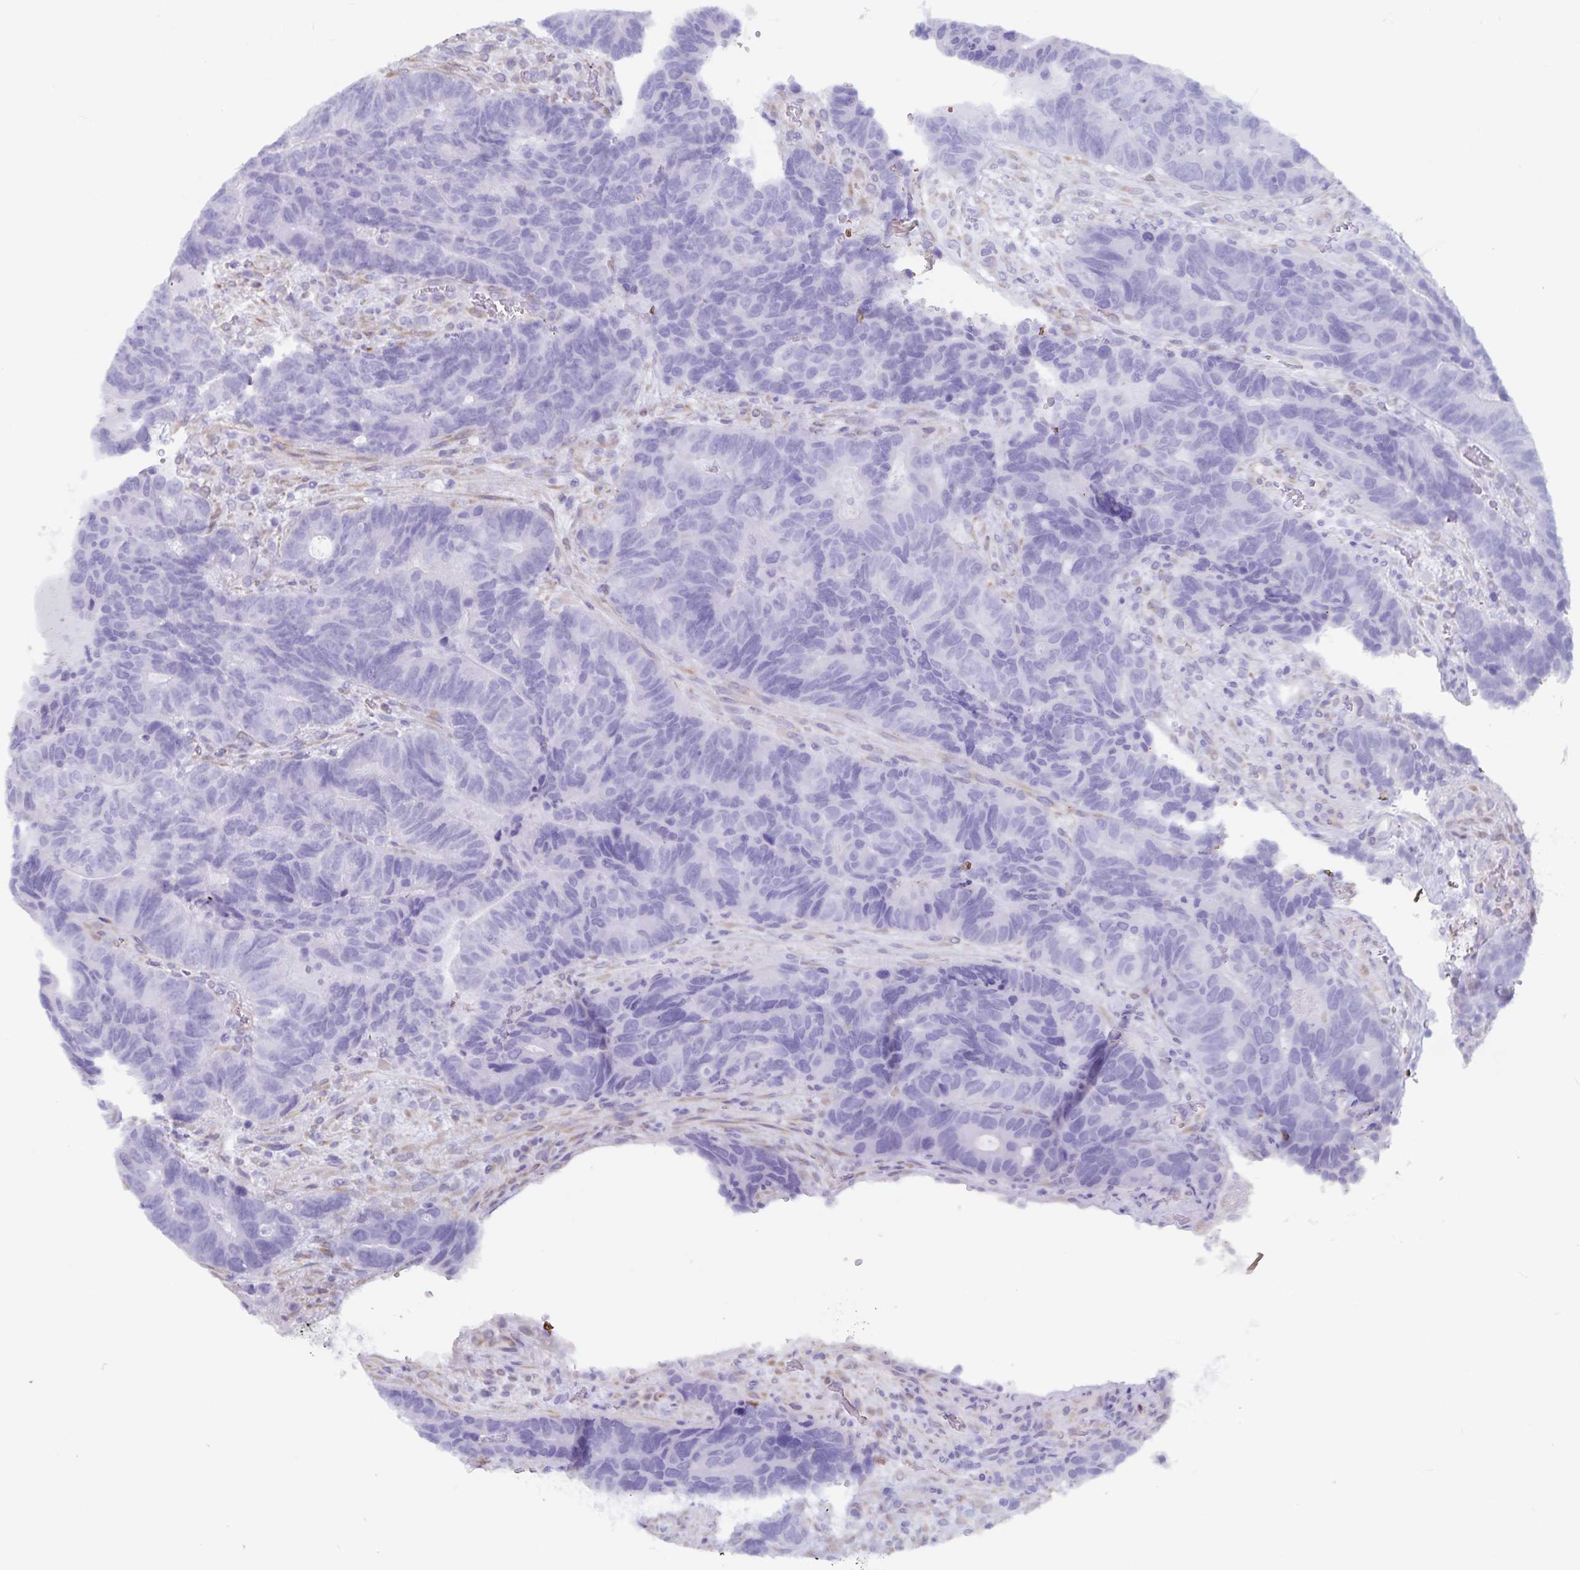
{"staining": {"intensity": "negative", "quantity": "none", "location": "none"}, "tissue": "colorectal cancer", "cell_type": "Tumor cells", "image_type": "cancer", "snomed": [{"axis": "morphology", "description": "Normal tissue, NOS"}, {"axis": "morphology", "description": "Adenocarcinoma, NOS"}, {"axis": "topography", "description": "Colon"}], "caption": "Human colorectal adenocarcinoma stained for a protein using immunohistochemistry displays no staining in tumor cells.", "gene": "GPR137", "patient": {"sex": "female", "age": 48}}